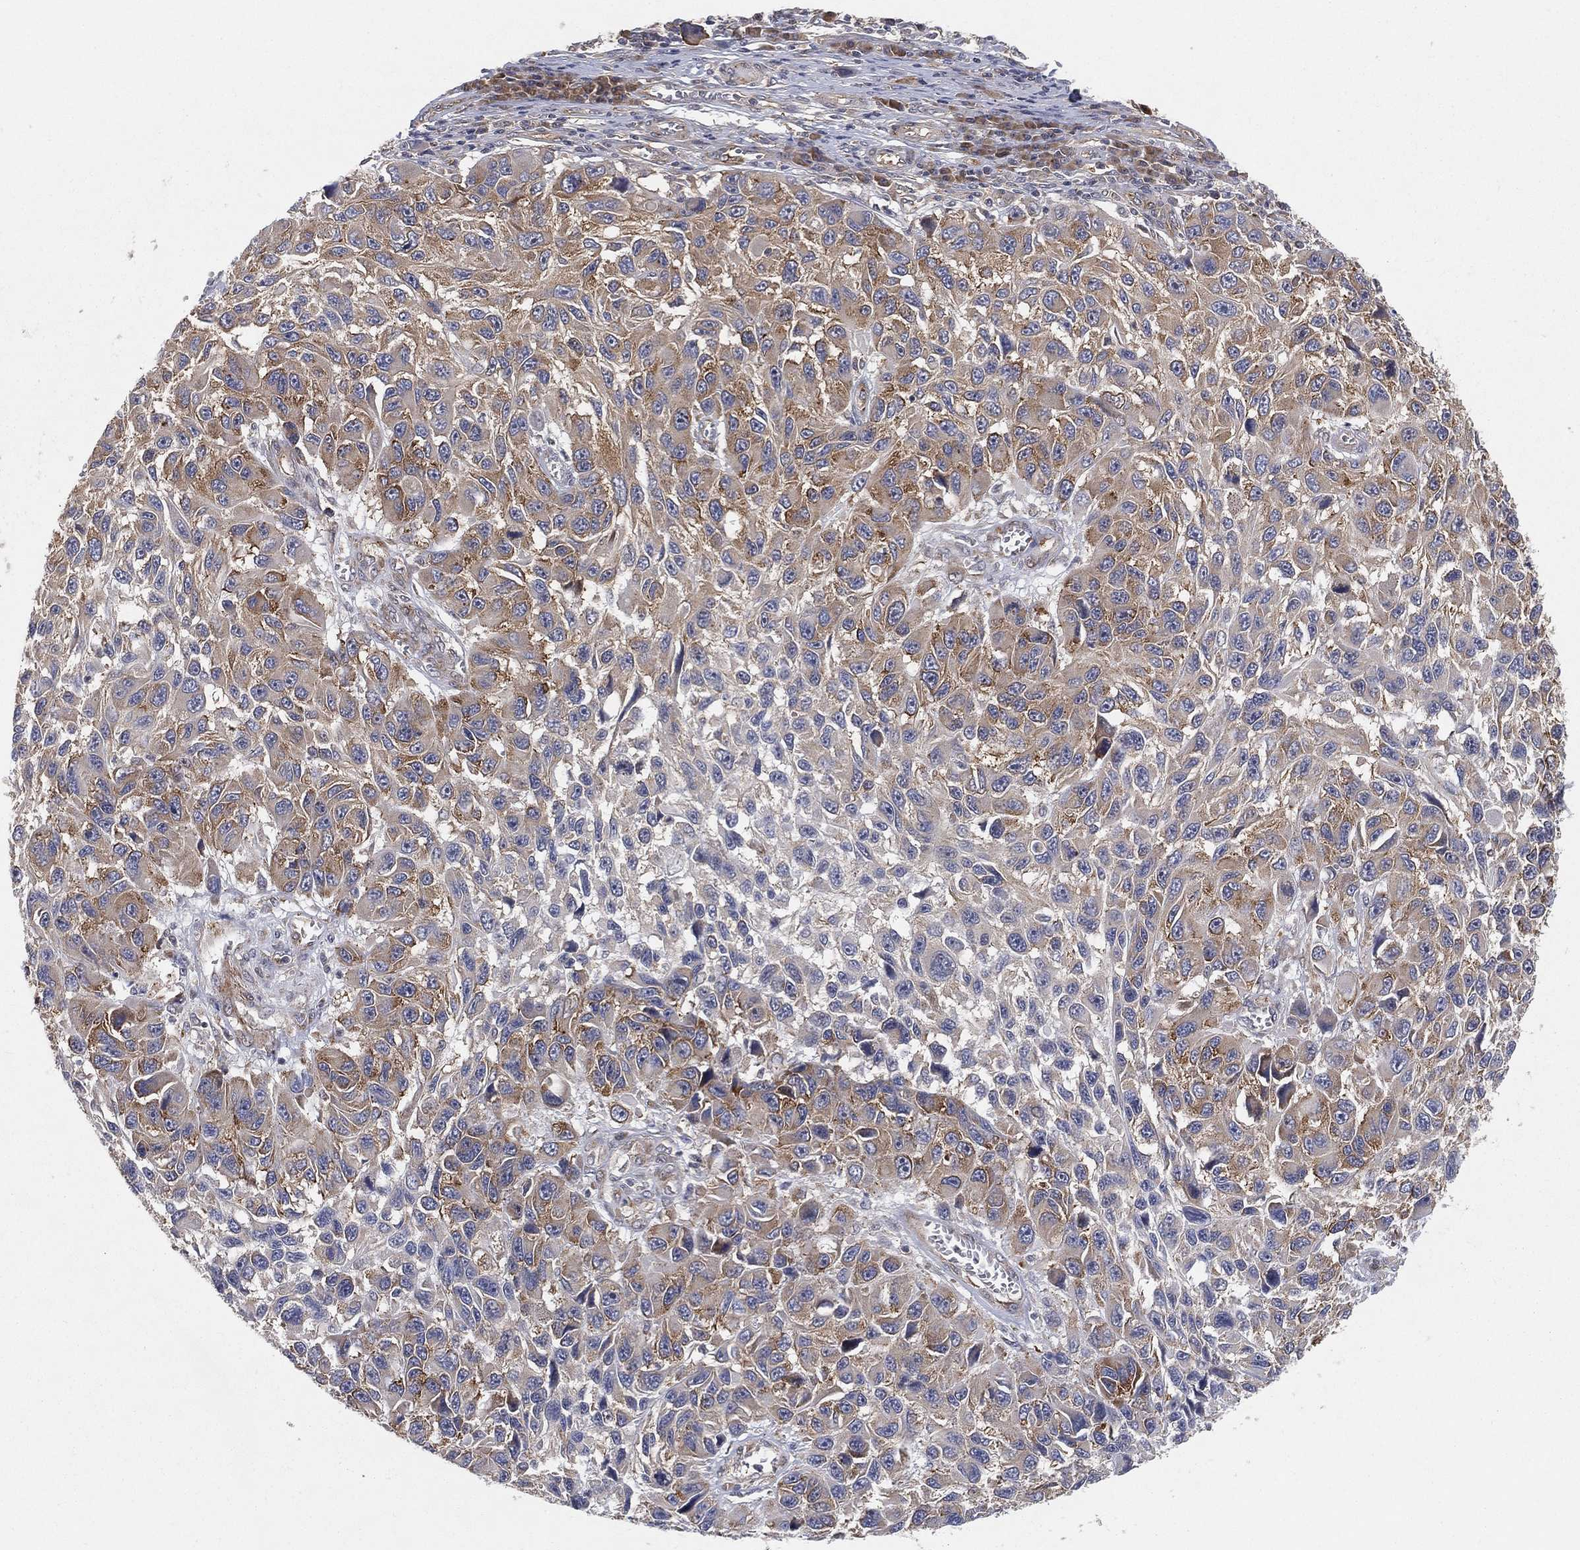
{"staining": {"intensity": "moderate", "quantity": "<25%", "location": "cytoplasmic/membranous"}, "tissue": "melanoma", "cell_type": "Tumor cells", "image_type": "cancer", "snomed": [{"axis": "morphology", "description": "Malignant melanoma, NOS"}, {"axis": "topography", "description": "Skin"}], "caption": "DAB immunohistochemical staining of human malignant melanoma demonstrates moderate cytoplasmic/membranous protein staining in approximately <25% of tumor cells.", "gene": "TMTC4", "patient": {"sex": "male", "age": 53}}